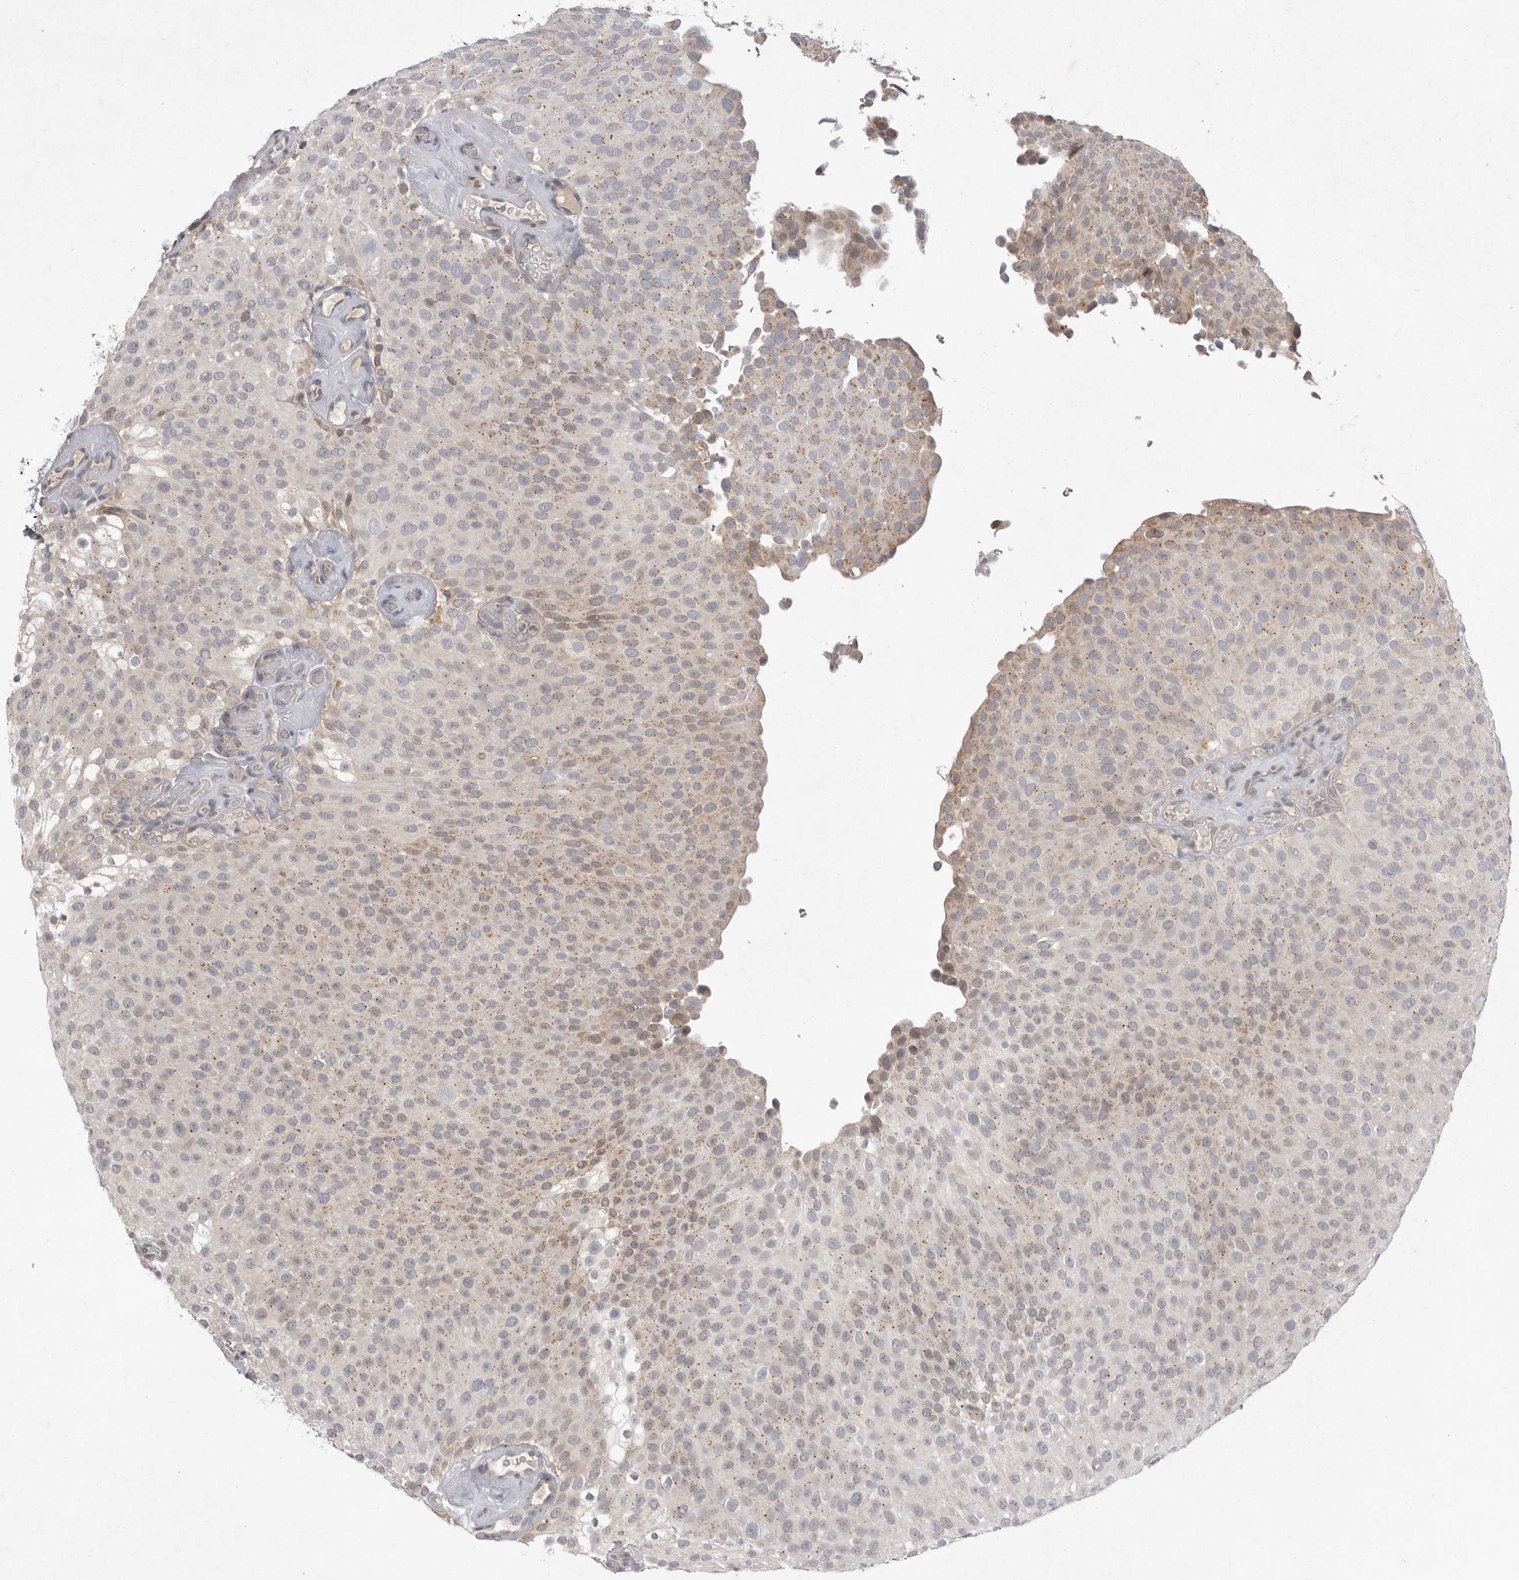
{"staining": {"intensity": "weak", "quantity": "25%-75%", "location": "cytoplasmic/membranous"}, "tissue": "urothelial cancer", "cell_type": "Tumor cells", "image_type": "cancer", "snomed": [{"axis": "morphology", "description": "Urothelial carcinoma, Low grade"}, {"axis": "topography", "description": "Urinary bladder"}], "caption": "Approximately 25%-75% of tumor cells in human low-grade urothelial carcinoma display weak cytoplasmic/membranous protein positivity as visualized by brown immunohistochemical staining.", "gene": "TLR3", "patient": {"sex": "male", "age": 78}}